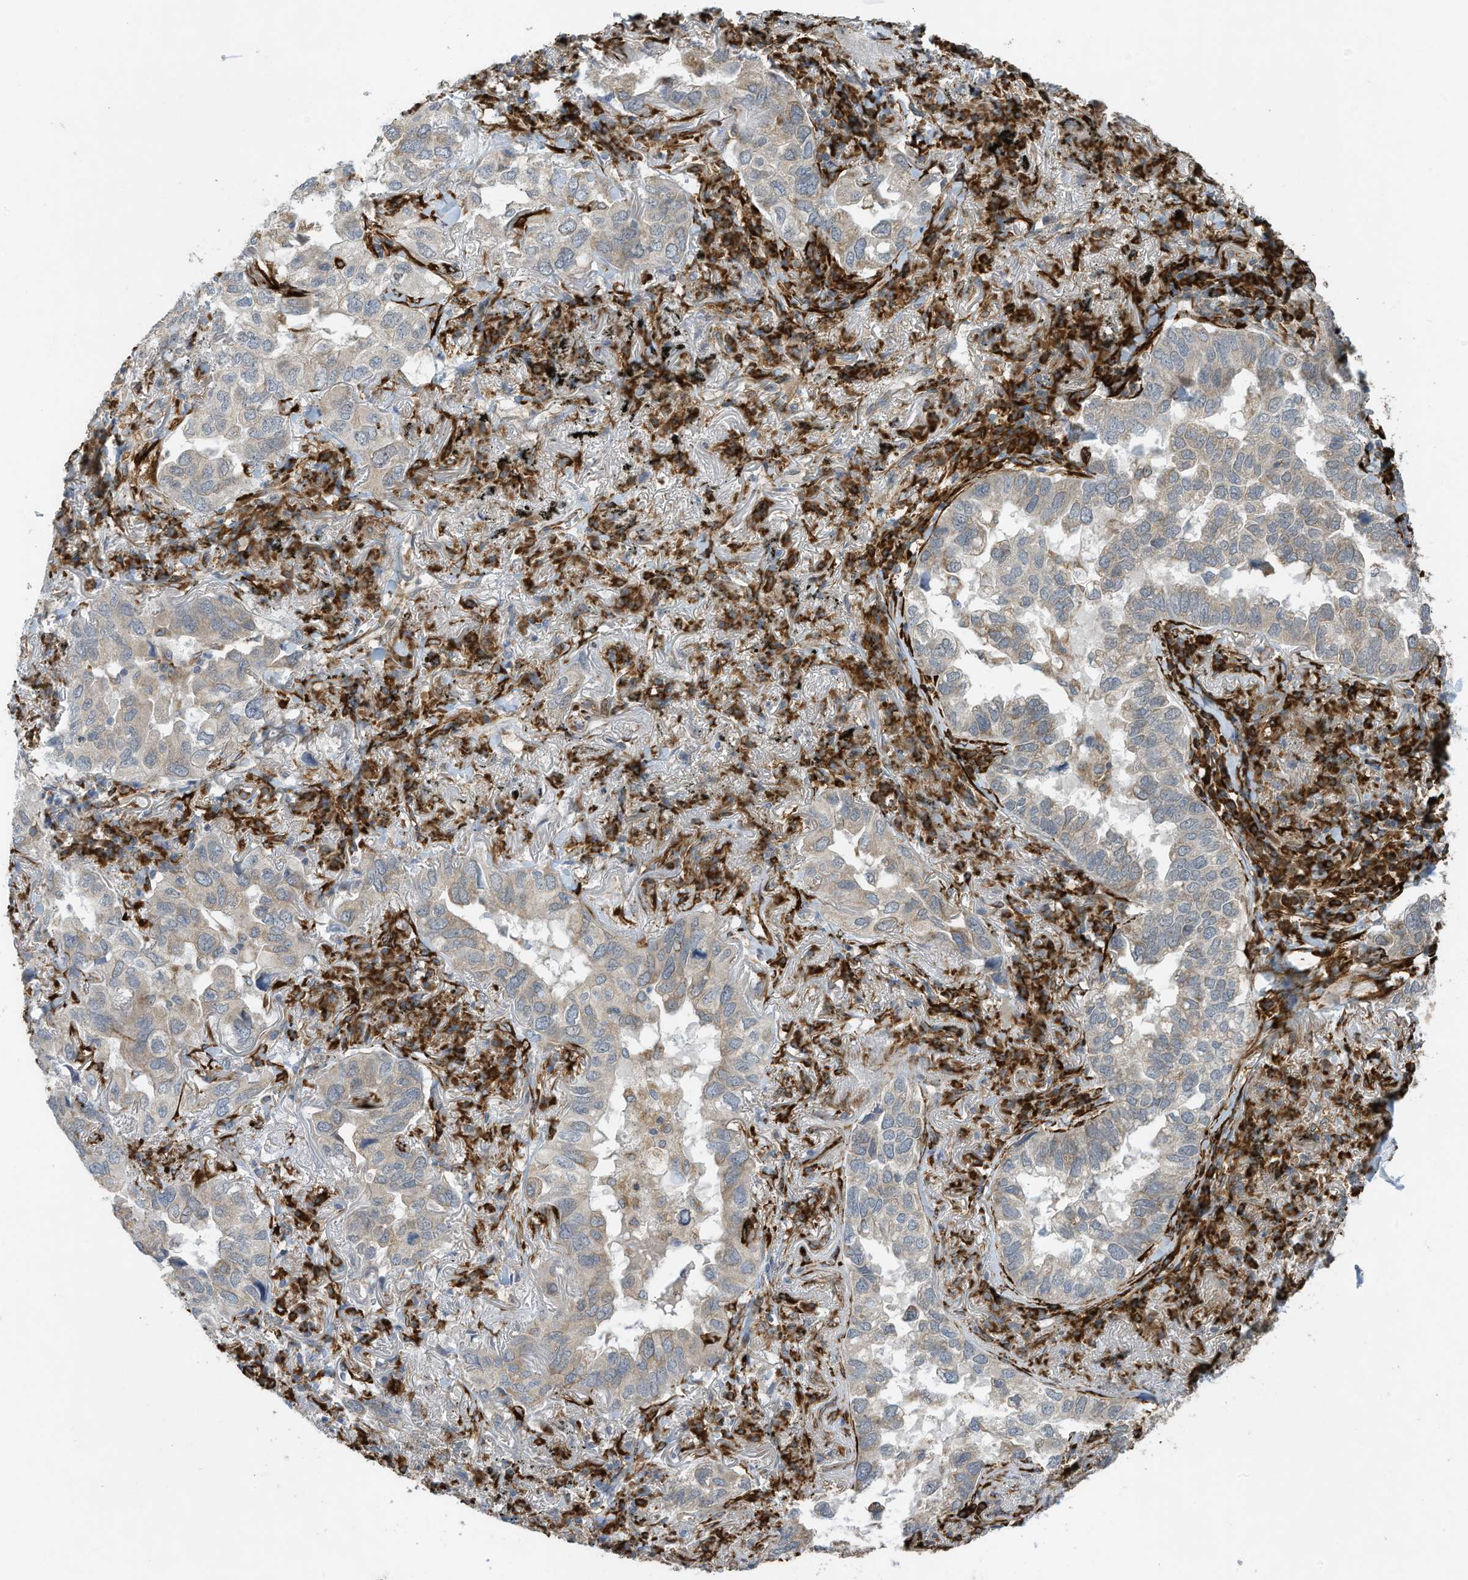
{"staining": {"intensity": "weak", "quantity": "<25%", "location": "cytoplasmic/membranous"}, "tissue": "lung cancer", "cell_type": "Tumor cells", "image_type": "cancer", "snomed": [{"axis": "morphology", "description": "Adenocarcinoma, NOS"}, {"axis": "topography", "description": "Lung"}], "caption": "High magnification brightfield microscopy of adenocarcinoma (lung) stained with DAB (brown) and counterstained with hematoxylin (blue): tumor cells show no significant staining.", "gene": "ZBTB45", "patient": {"sex": "male", "age": 65}}